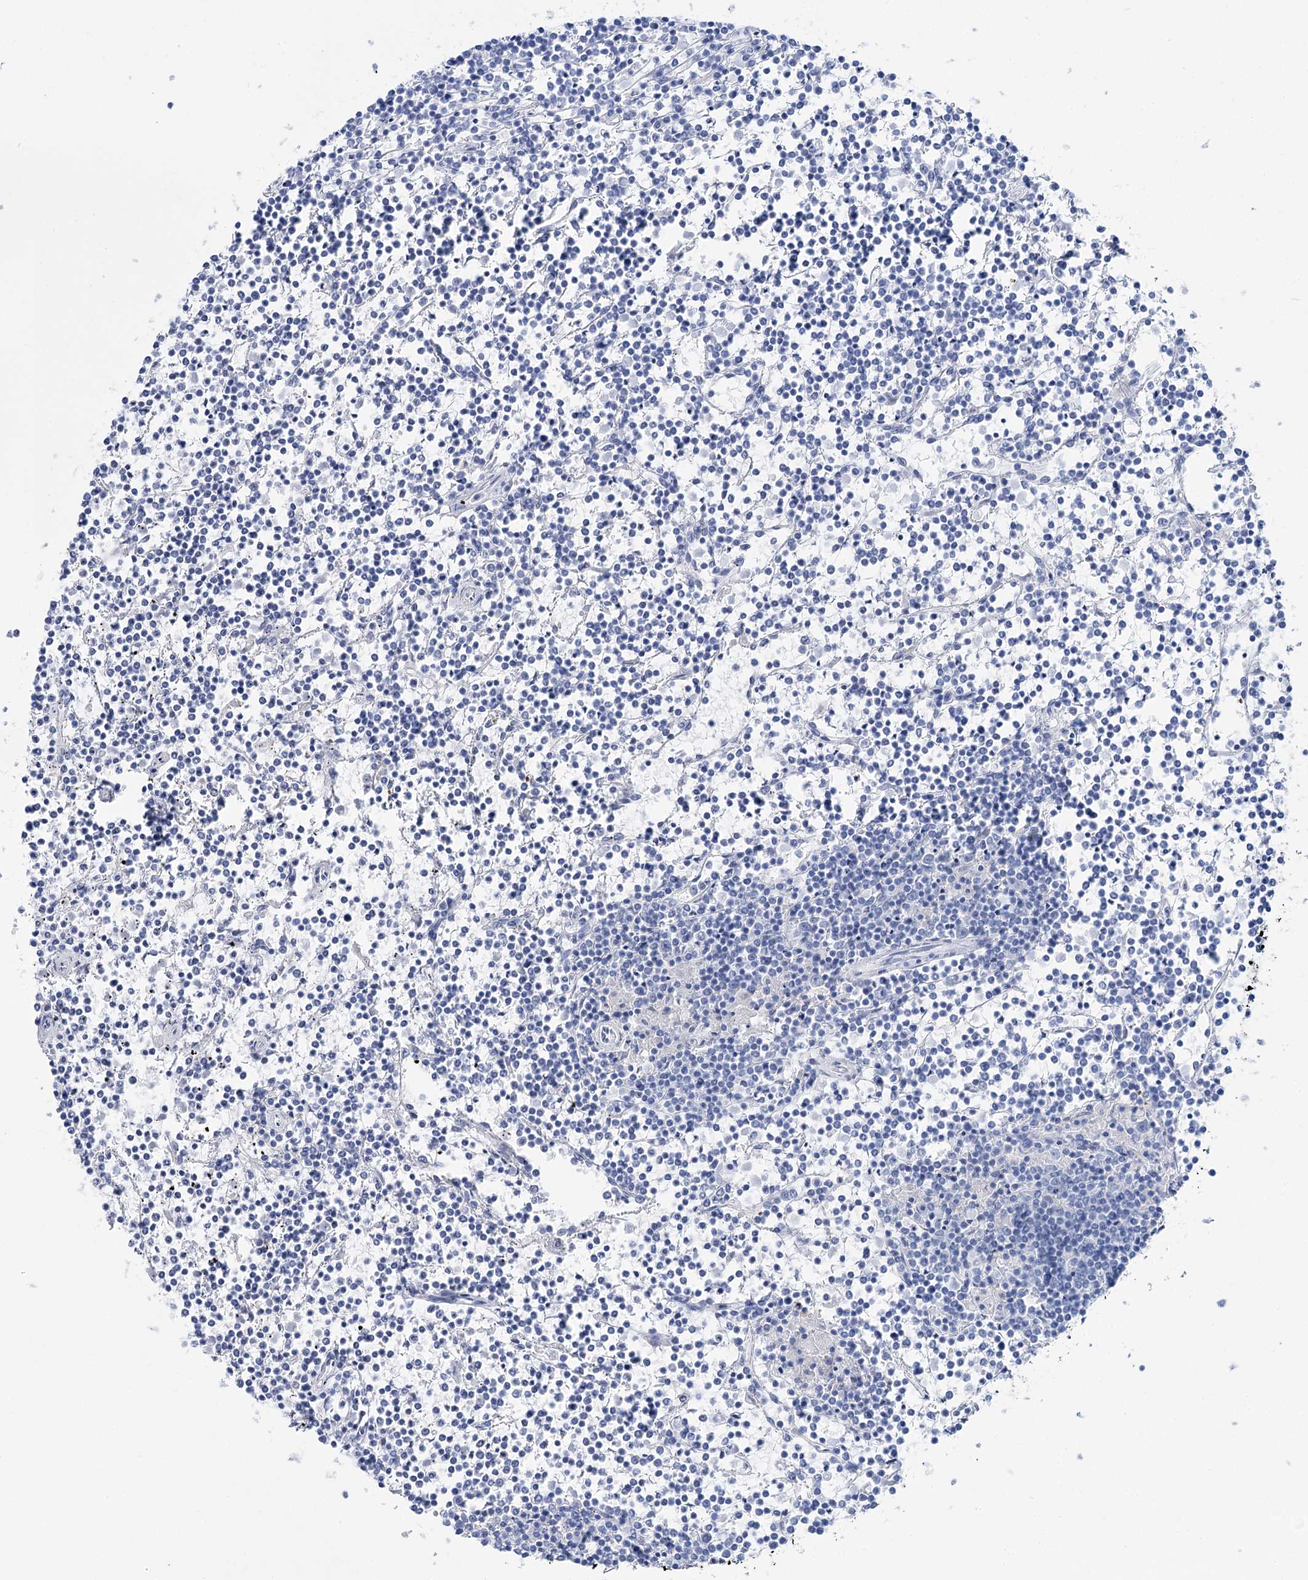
{"staining": {"intensity": "negative", "quantity": "none", "location": "none"}, "tissue": "lymphoma", "cell_type": "Tumor cells", "image_type": "cancer", "snomed": [{"axis": "morphology", "description": "Malignant lymphoma, non-Hodgkin's type, Low grade"}, {"axis": "topography", "description": "Spleen"}], "caption": "A high-resolution photomicrograph shows IHC staining of low-grade malignant lymphoma, non-Hodgkin's type, which shows no significant expression in tumor cells.", "gene": "UGDH", "patient": {"sex": "female", "age": 19}}